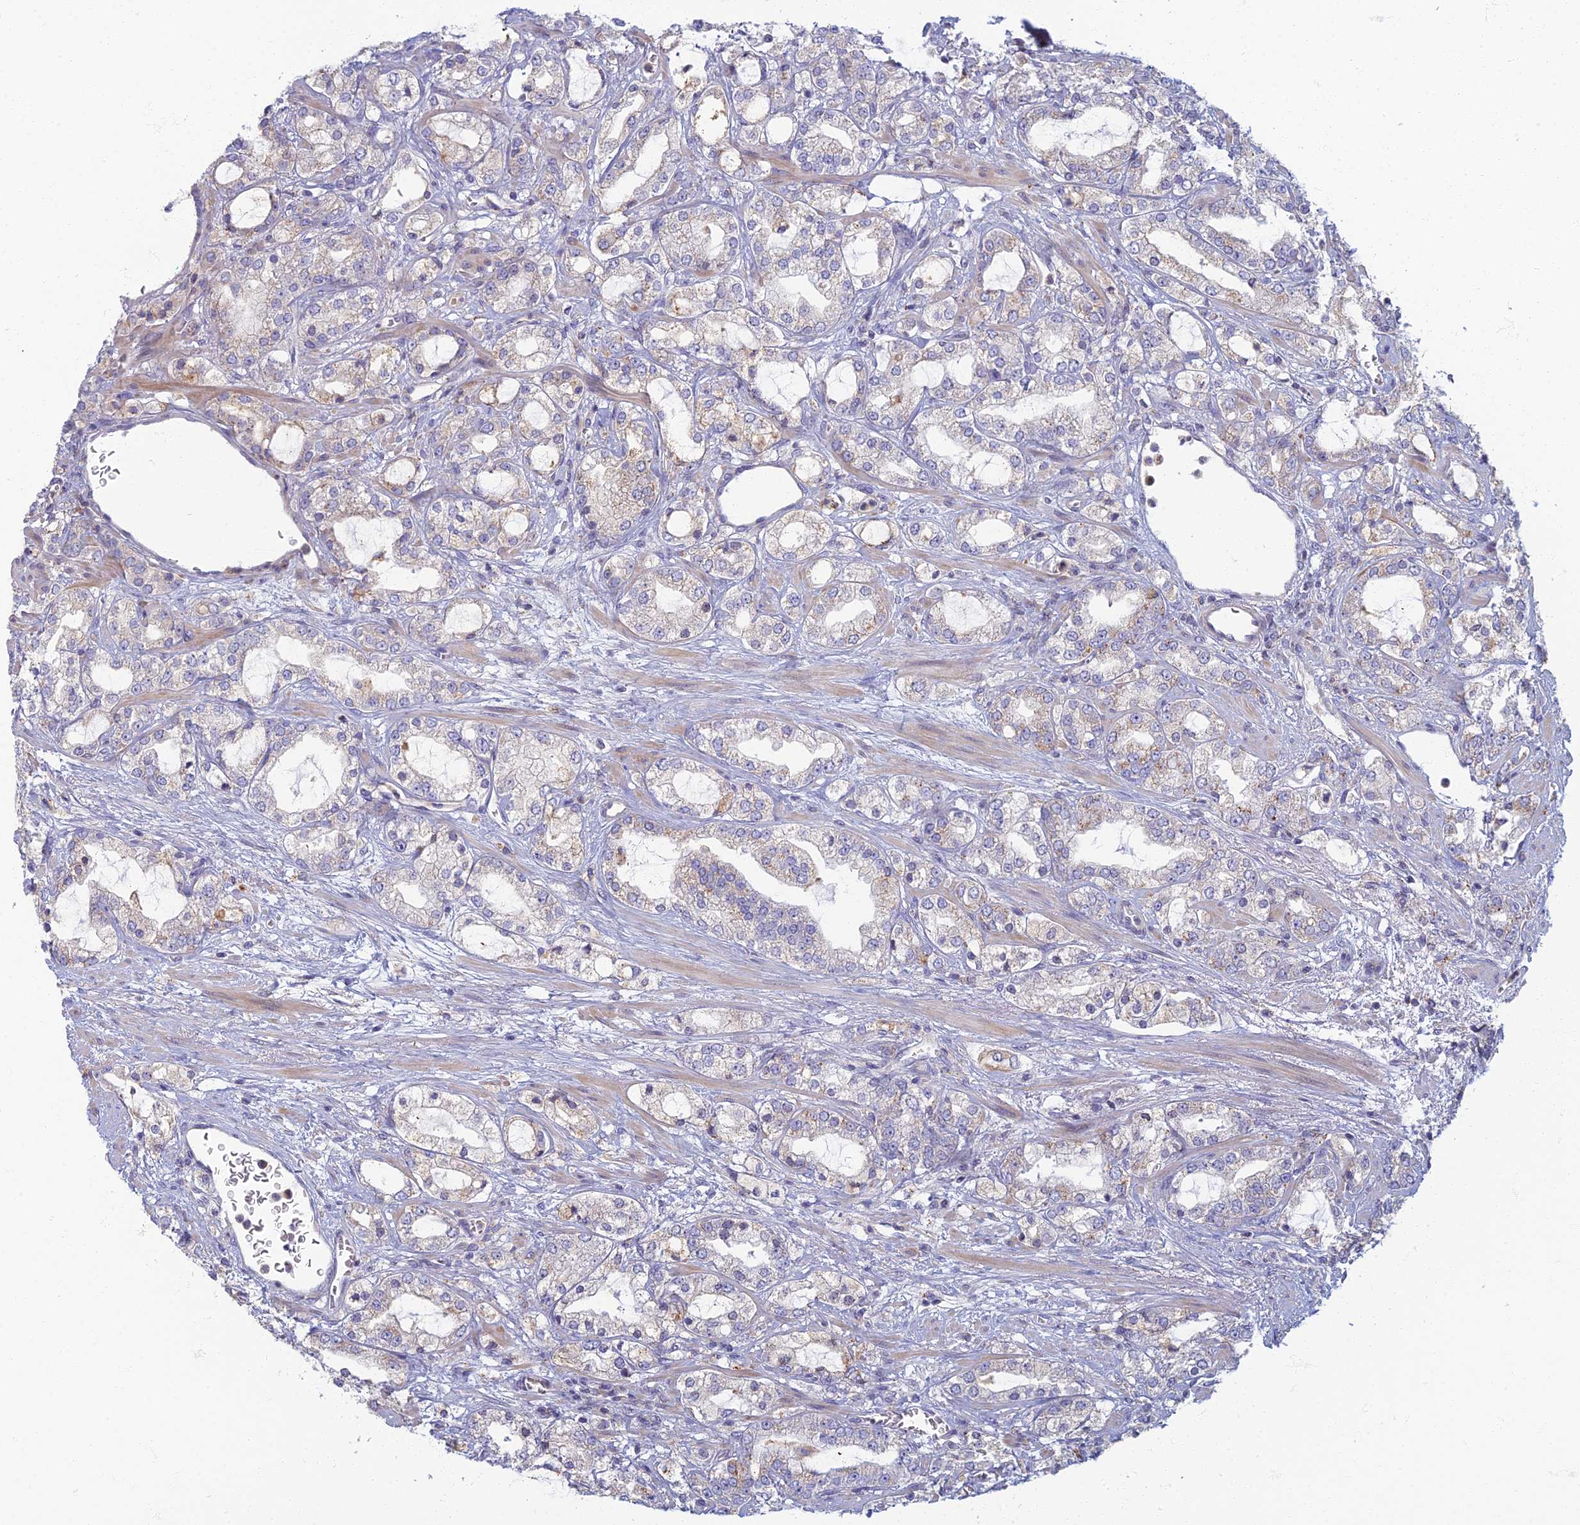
{"staining": {"intensity": "moderate", "quantity": "25%-75%", "location": "cytoplasmic/membranous"}, "tissue": "prostate cancer", "cell_type": "Tumor cells", "image_type": "cancer", "snomed": [{"axis": "morphology", "description": "Adenocarcinoma, High grade"}, {"axis": "topography", "description": "Prostate"}], "caption": "Immunohistochemistry (IHC) of prostate cancer (adenocarcinoma (high-grade)) demonstrates medium levels of moderate cytoplasmic/membranous expression in about 25%-75% of tumor cells.", "gene": "CHMP4B", "patient": {"sex": "male", "age": 64}}